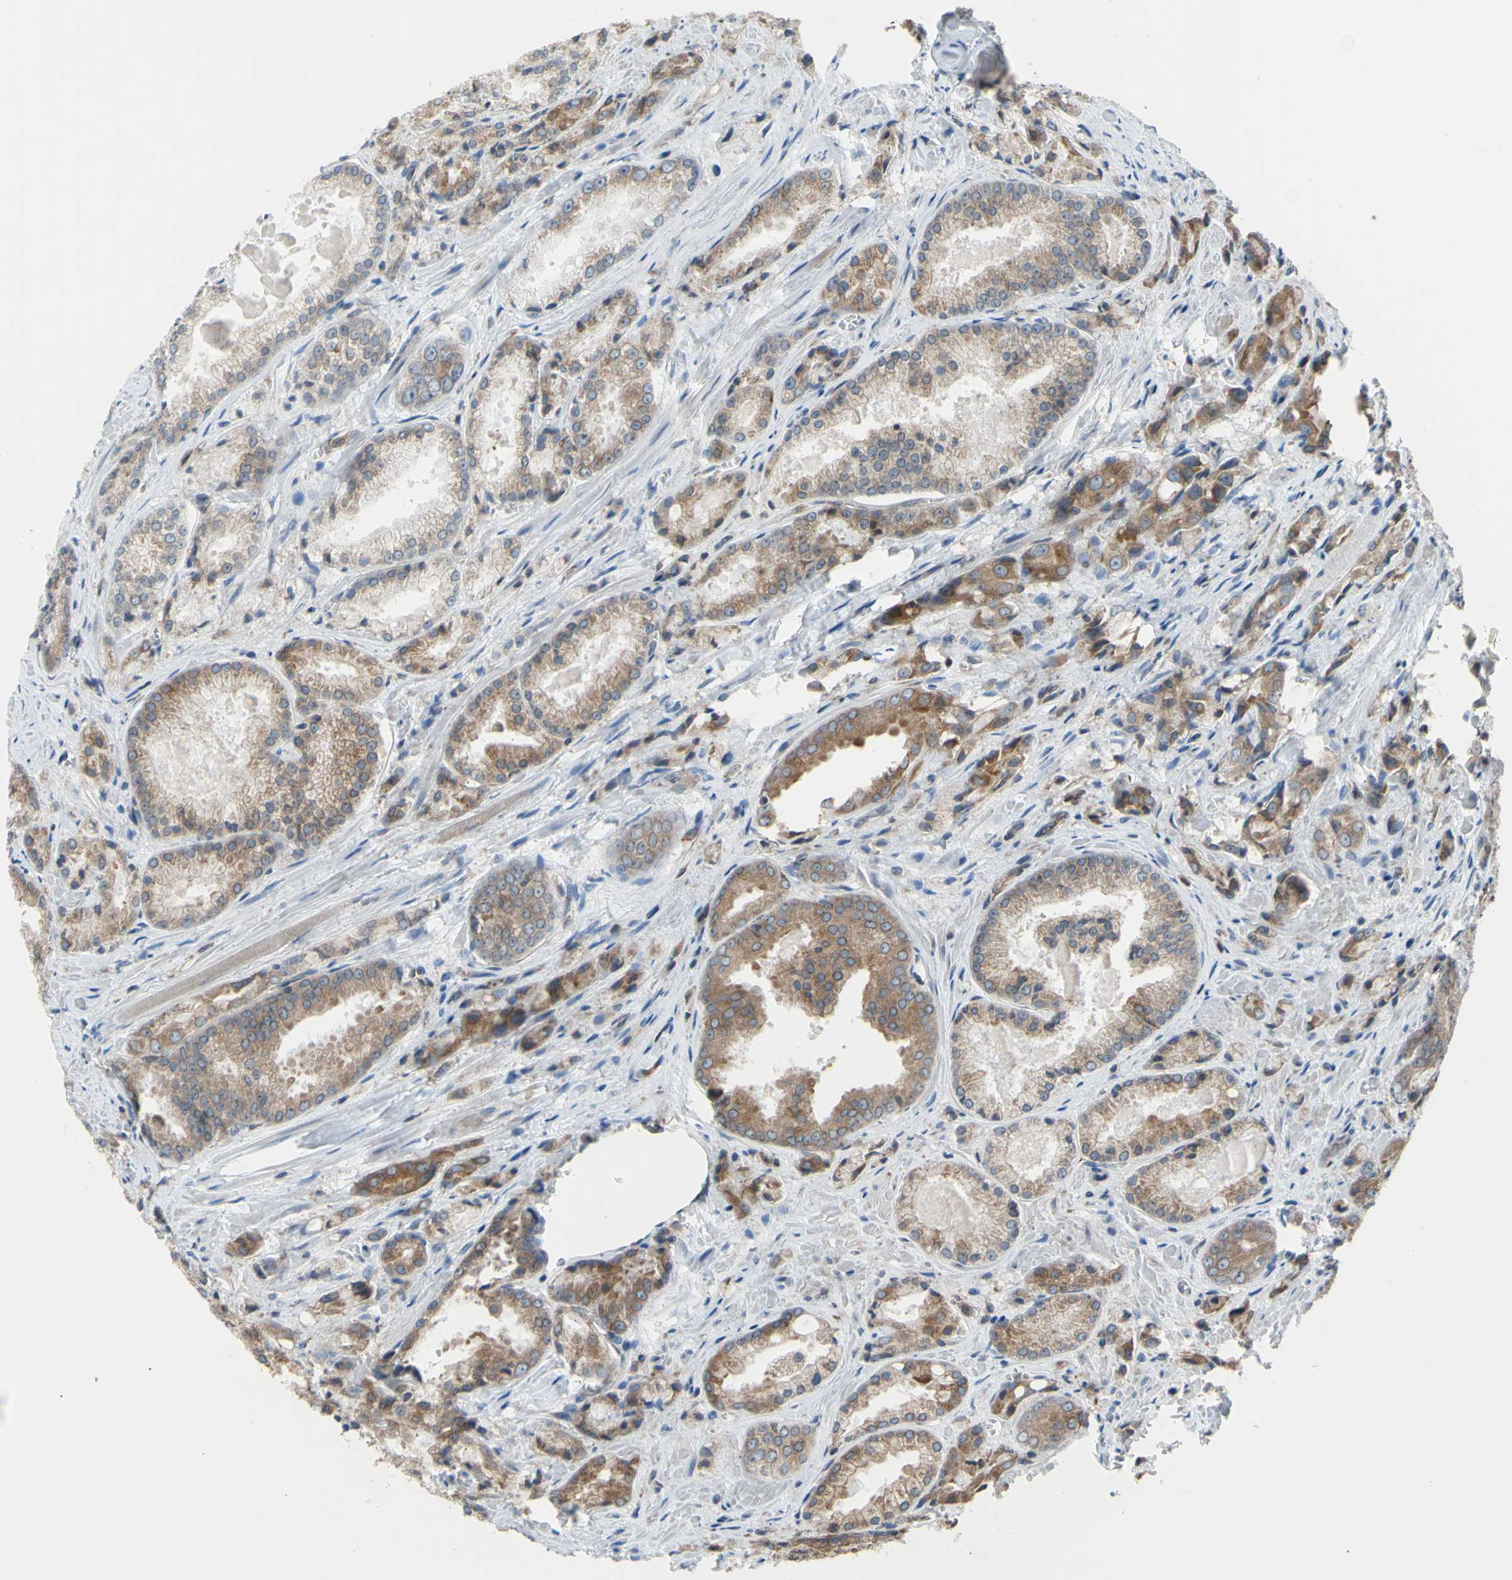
{"staining": {"intensity": "moderate", "quantity": ">75%", "location": "cytoplasmic/membranous"}, "tissue": "prostate cancer", "cell_type": "Tumor cells", "image_type": "cancer", "snomed": [{"axis": "morphology", "description": "Adenocarcinoma, Low grade"}, {"axis": "topography", "description": "Prostate"}], "caption": "IHC of human prostate cancer demonstrates medium levels of moderate cytoplasmic/membranous positivity in approximately >75% of tumor cells.", "gene": "MGST2", "patient": {"sex": "male", "age": 64}}